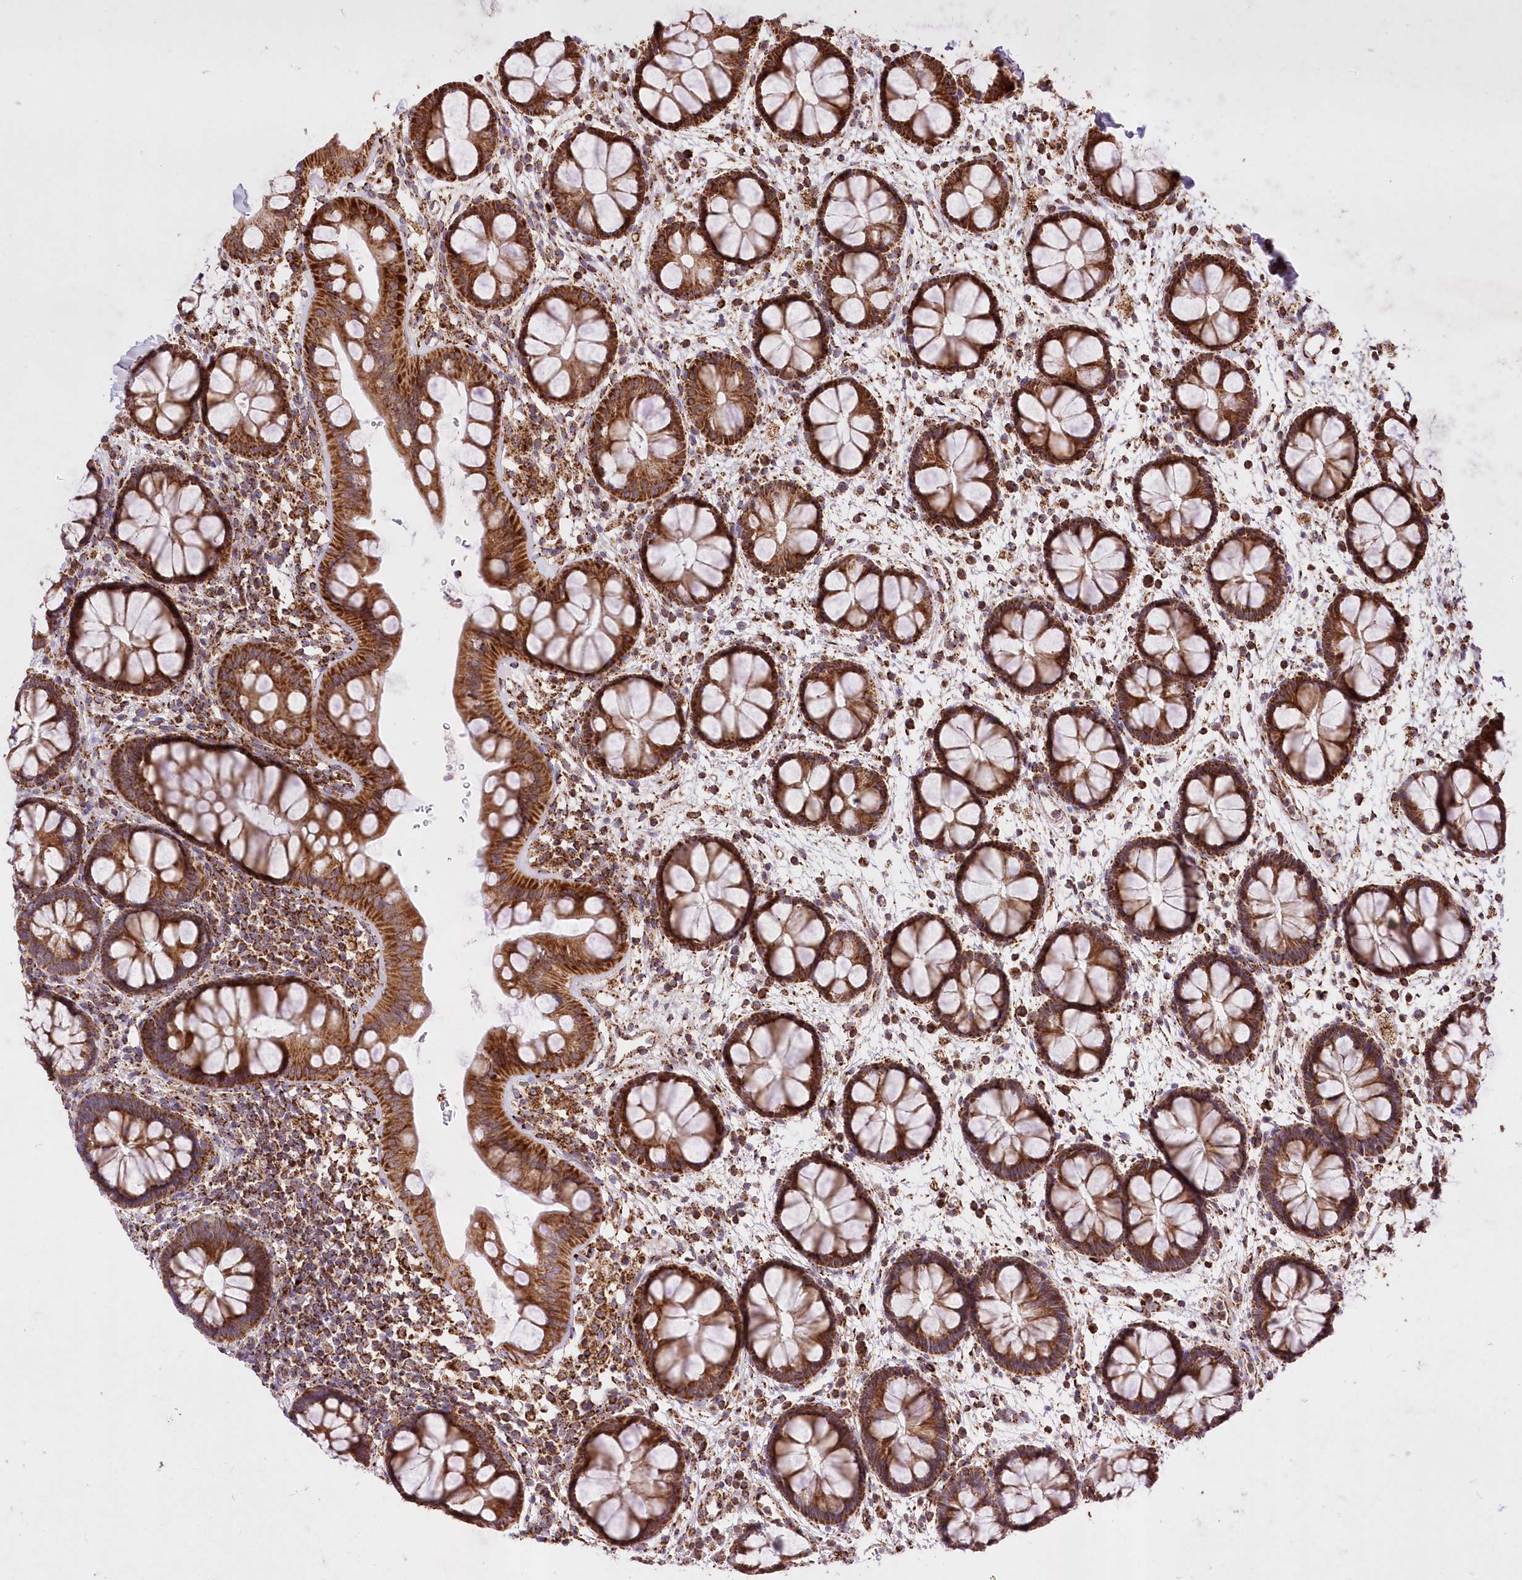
{"staining": {"intensity": "strong", "quantity": ">75%", "location": "cytoplasmic/membranous"}, "tissue": "rectum", "cell_type": "Glandular cells", "image_type": "normal", "snomed": [{"axis": "morphology", "description": "Normal tissue, NOS"}, {"axis": "topography", "description": "Rectum"}], "caption": "Rectum stained with IHC shows strong cytoplasmic/membranous expression in about >75% of glandular cells.", "gene": "ASNSD1", "patient": {"sex": "female", "age": 24}}